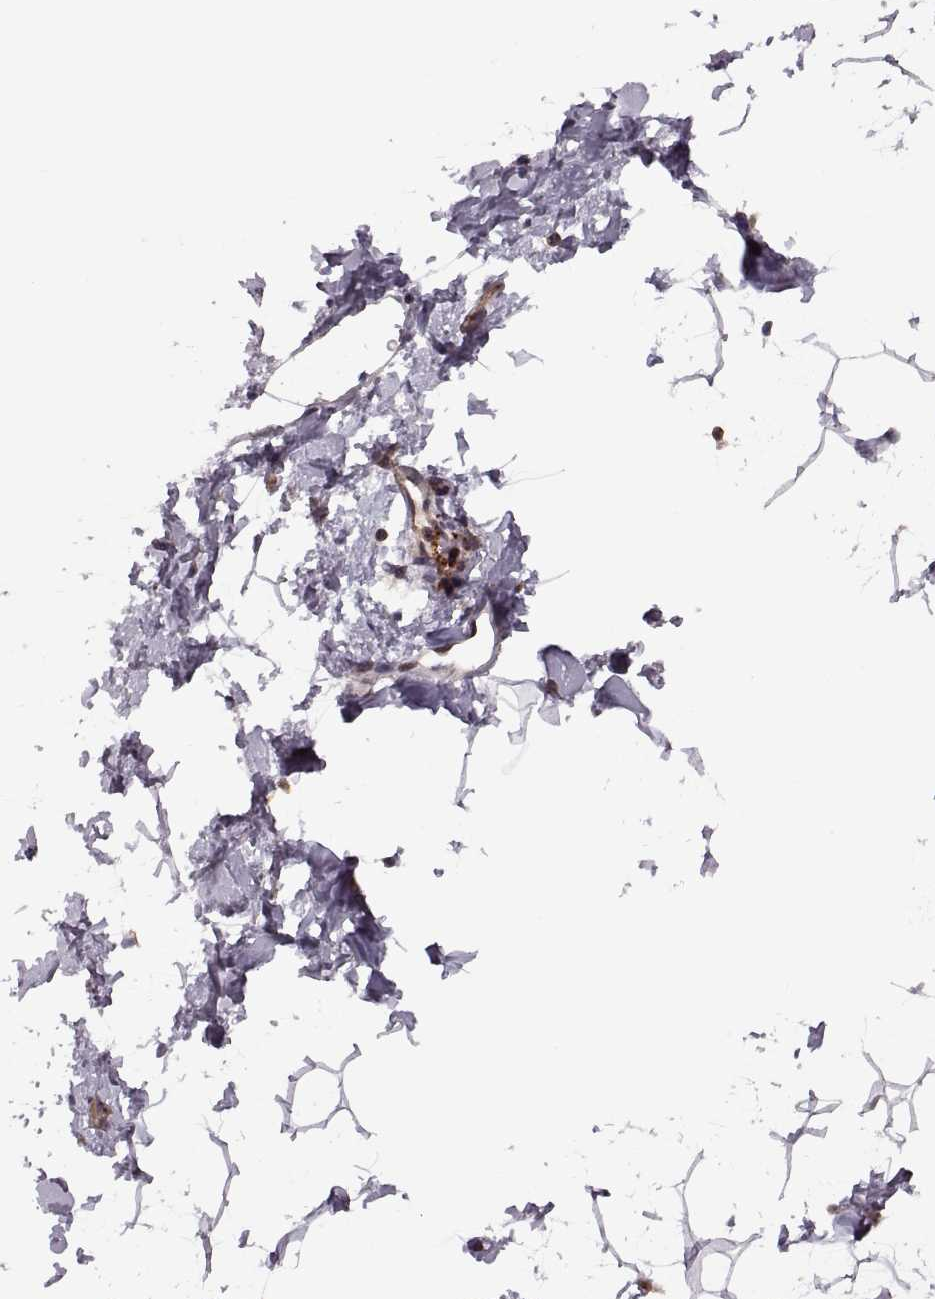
{"staining": {"intensity": "negative", "quantity": "none", "location": "none"}, "tissue": "breast", "cell_type": "Adipocytes", "image_type": "normal", "snomed": [{"axis": "morphology", "description": "Normal tissue, NOS"}, {"axis": "topography", "description": "Breast"}], "caption": "A photomicrograph of breast stained for a protein demonstrates no brown staining in adipocytes. (Brightfield microscopy of DAB (3,3'-diaminobenzidine) immunohistochemistry at high magnification).", "gene": "SLC2A14", "patient": {"sex": "female", "age": 32}}